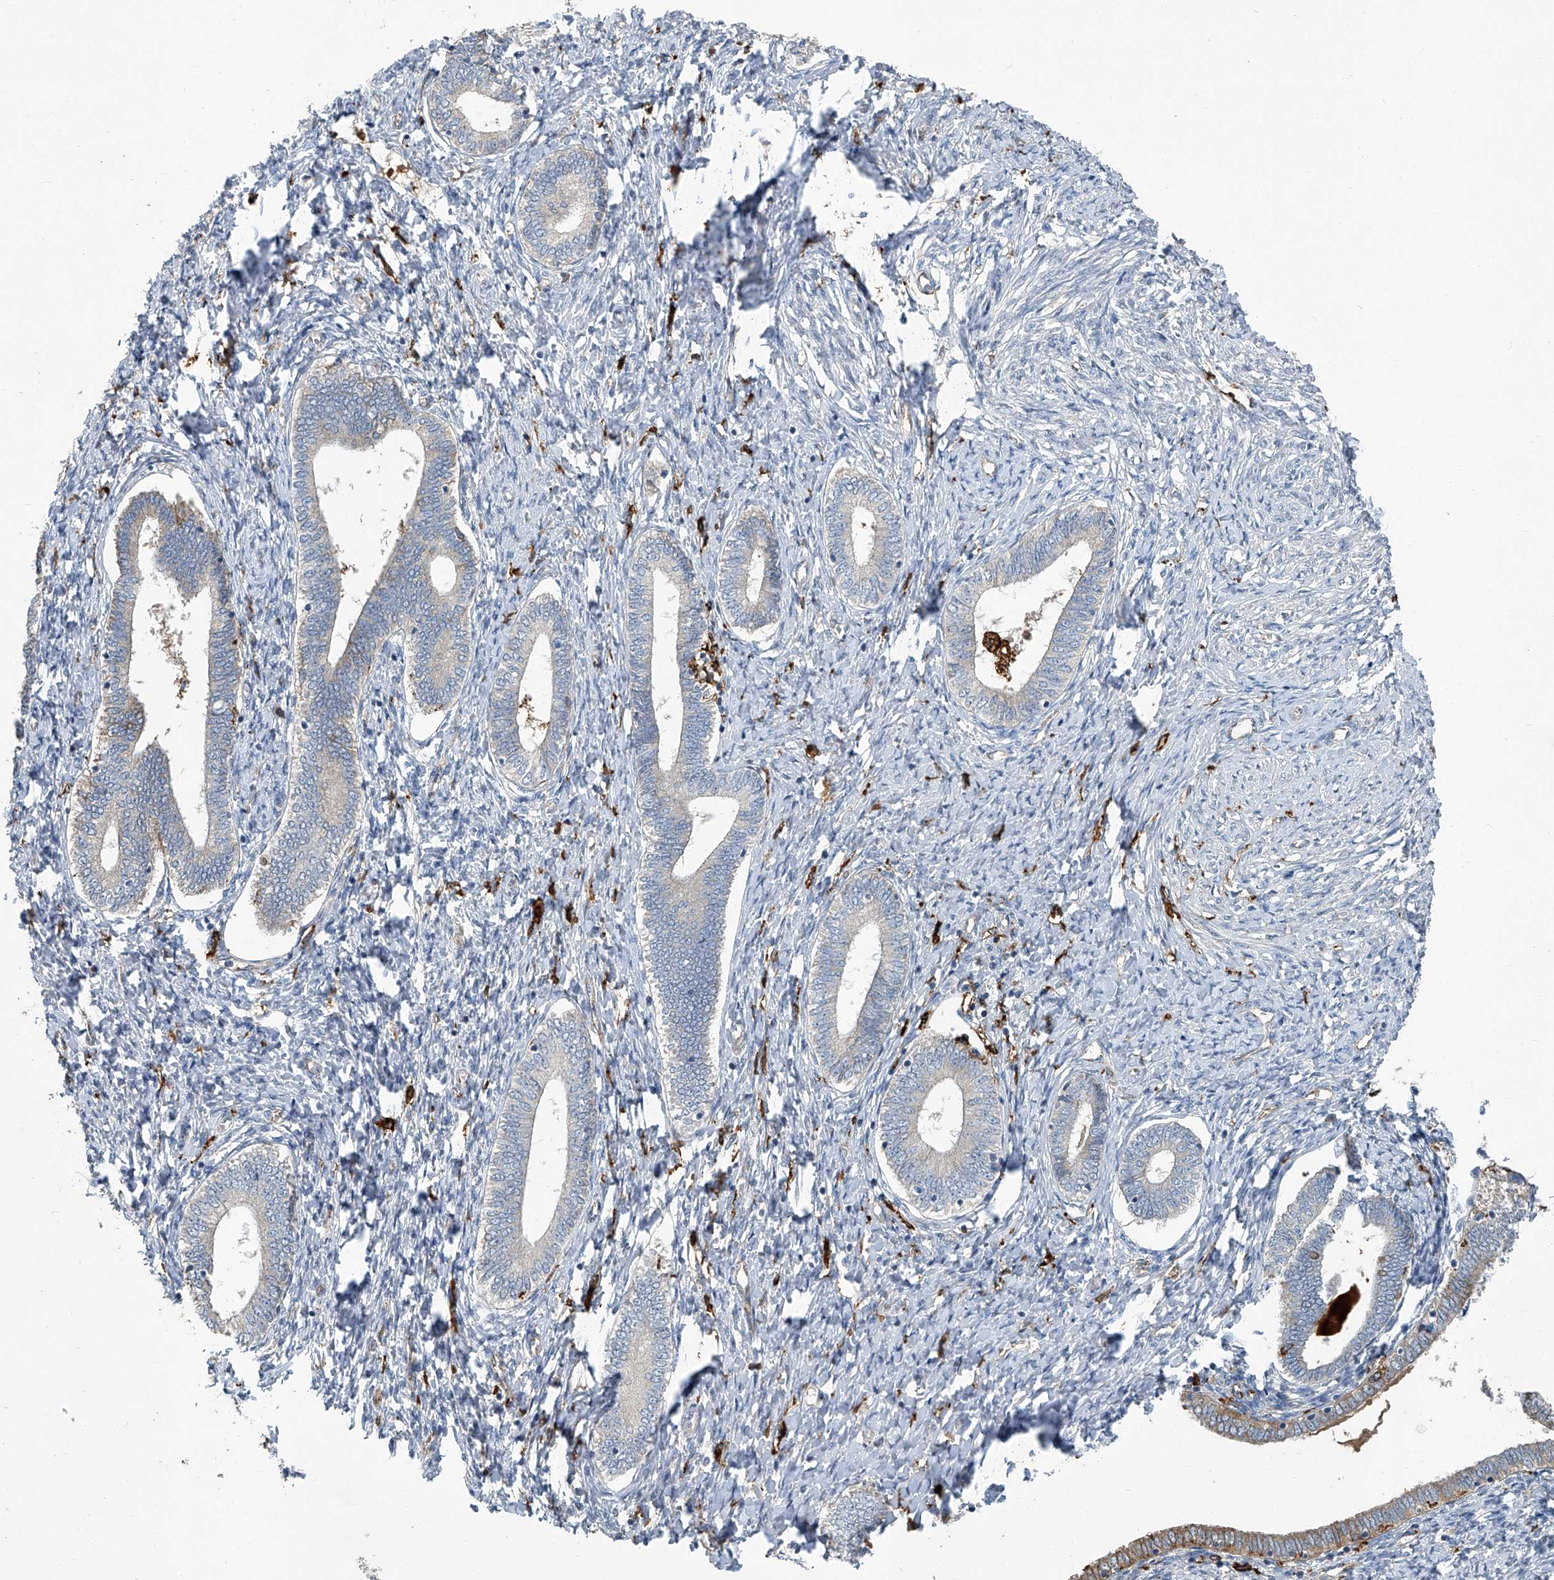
{"staining": {"intensity": "moderate", "quantity": "<25%", "location": "cytoplasmic/membranous"}, "tissue": "endometrium", "cell_type": "Cells in endometrial stroma", "image_type": "normal", "snomed": [{"axis": "morphology", "description": "Normal tissue, NOS"}, {"axis": "topography", "description": "Endometrium"}], "caption": "High-power microscopy captured an immunohistochemistry (IHC) image of unremarkable endometrium, revealing moderate cytoplasmic/membranous expression in about <25% of cells in endometrial stroma.", "gene": "FAM167A", "patient": {"sex": "female", "age": 72}}